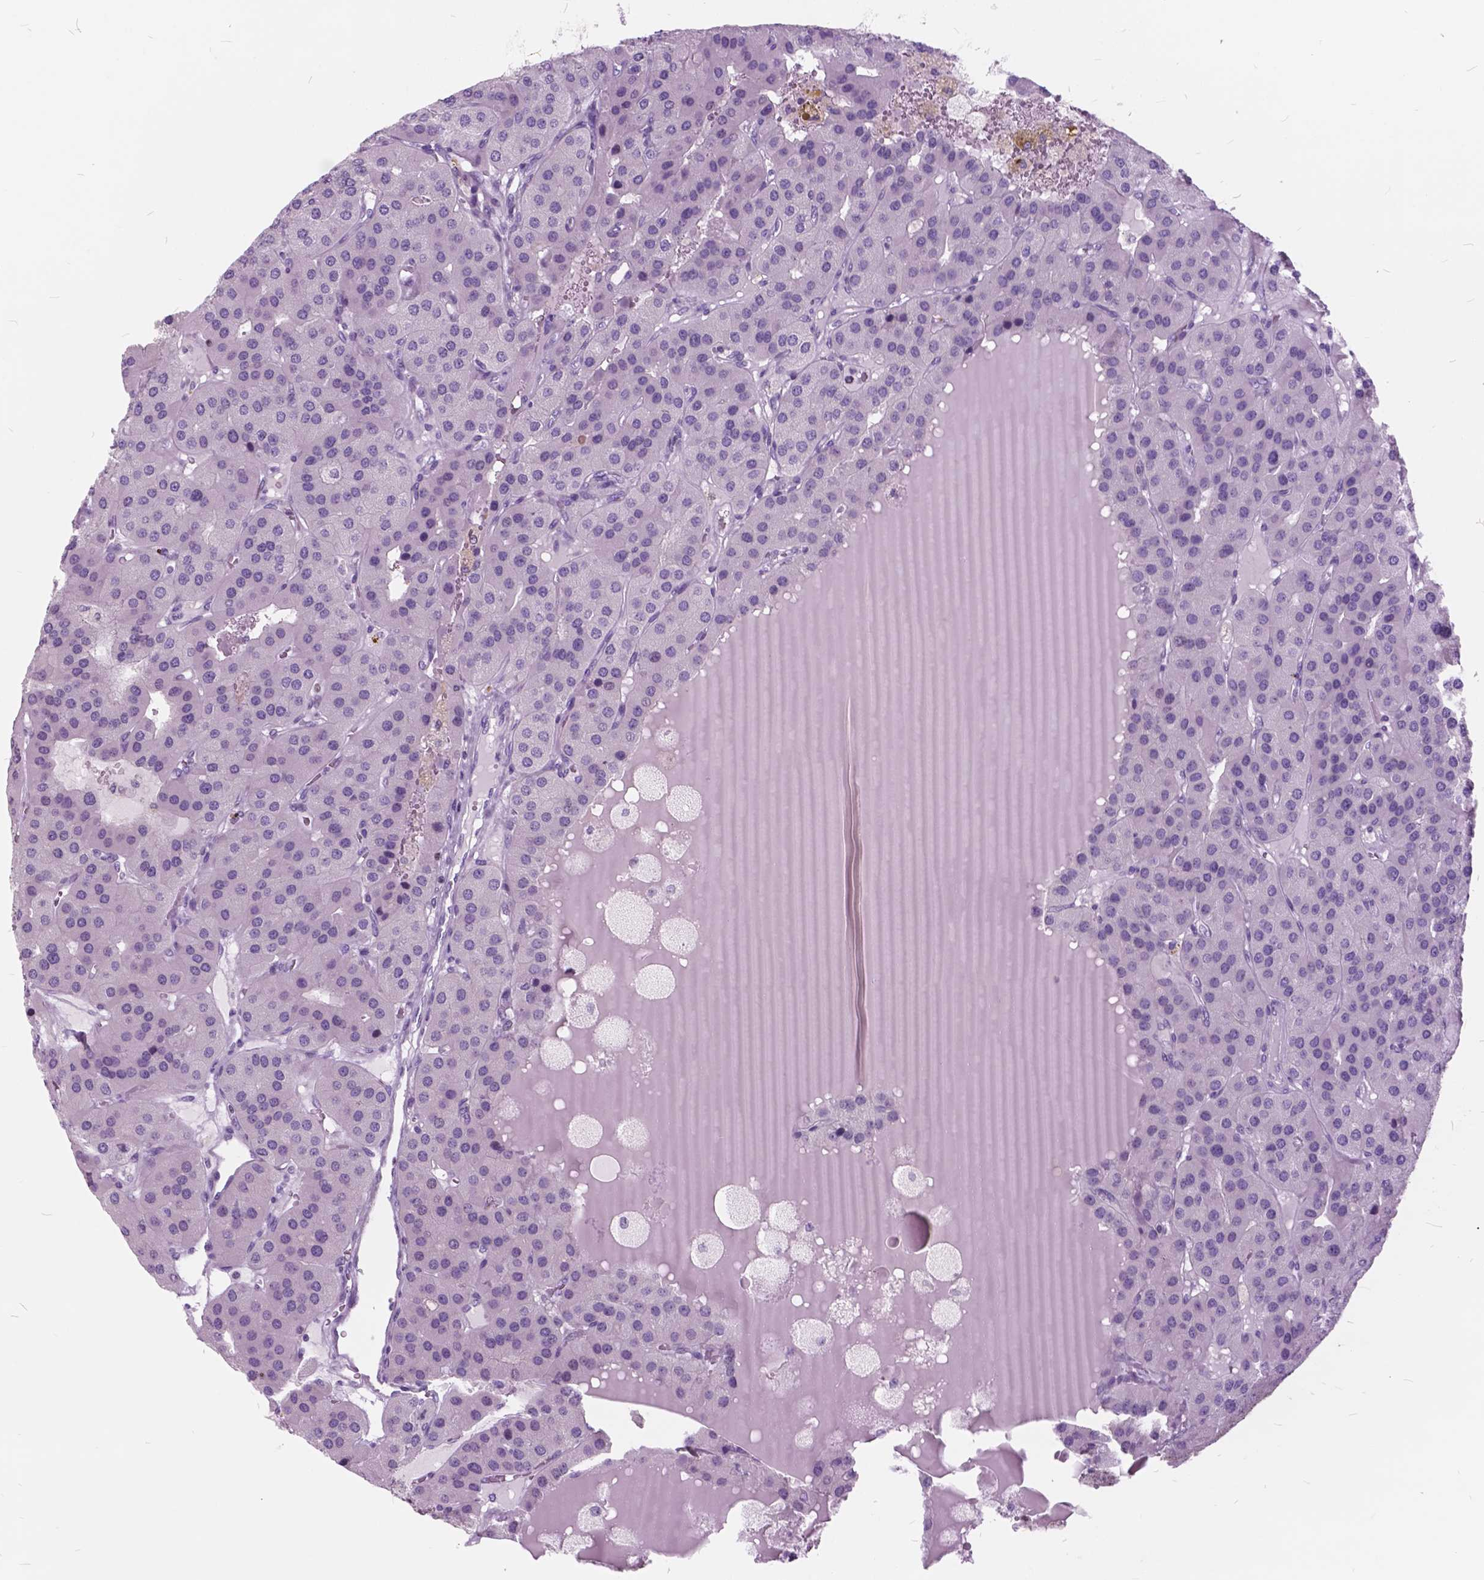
{"staining": {"intensity": "negative", "quantity": "none", "location": "none"}, "tissue": "parathyroid gland", "cell_type": "Glandular cells", "image_type": "normal", "snomed": [{"axis": "morphology", "description": "Normal tissue, NOS"}, {"axis": "morphology", "description": "Adenoma, NOS"}, {"axis": "topography", "description": "Parathyroid gland"}], "caption": "DAB immunohistochemical staining of benign parathyroid gland displays no significant expression in glandular cells. The staining was performed using DAB (3,3'-diaminobenzidine) to visualize the protein expression in brown, while the nuclei were stained in blue with hematoxylin (Magnification: 20x).", "gene": "SP140", "patient": {"sex": "female", "age": 86}}